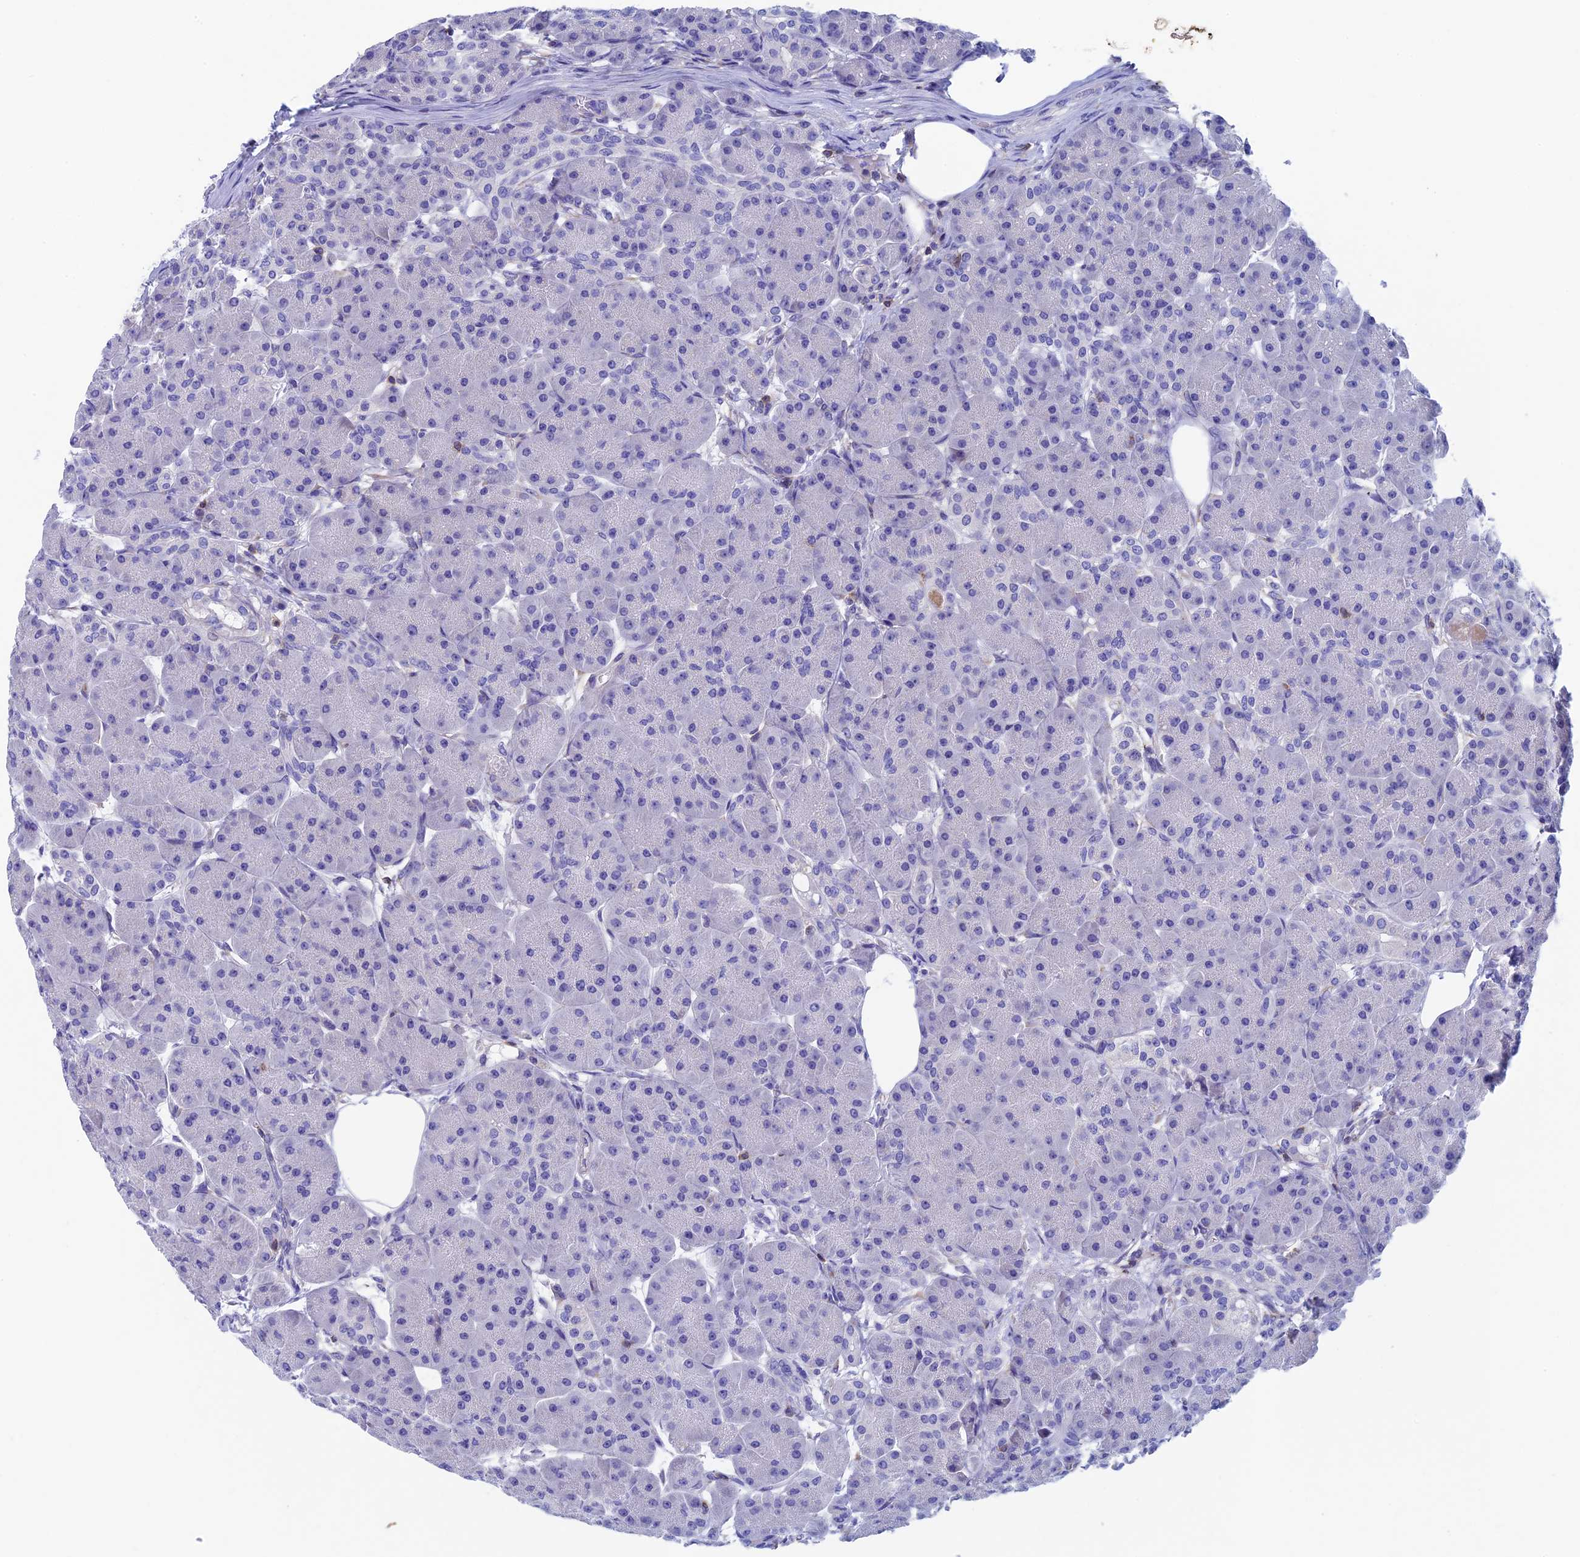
{"staining": {"intensity": "negative", "quantity": "none", "location": "none"}, "tissue": "pancreas", "cell_type": "Exocrine glandular cells", "image_type": "normal", "snomed": [{"axis": "morphology", "description": "Normal tissue, NOS"}, {"axis": "topography", "description": "Pancreas"}], "caption": "DAB (3,3'-diaminobenzidine) immunohistochemical staining of benign human pancreas demonstrates no significant staining in exocrine glandular cells.", "gene": "SEPTIN1", "patient": {"sex": "male", "age": 63}}